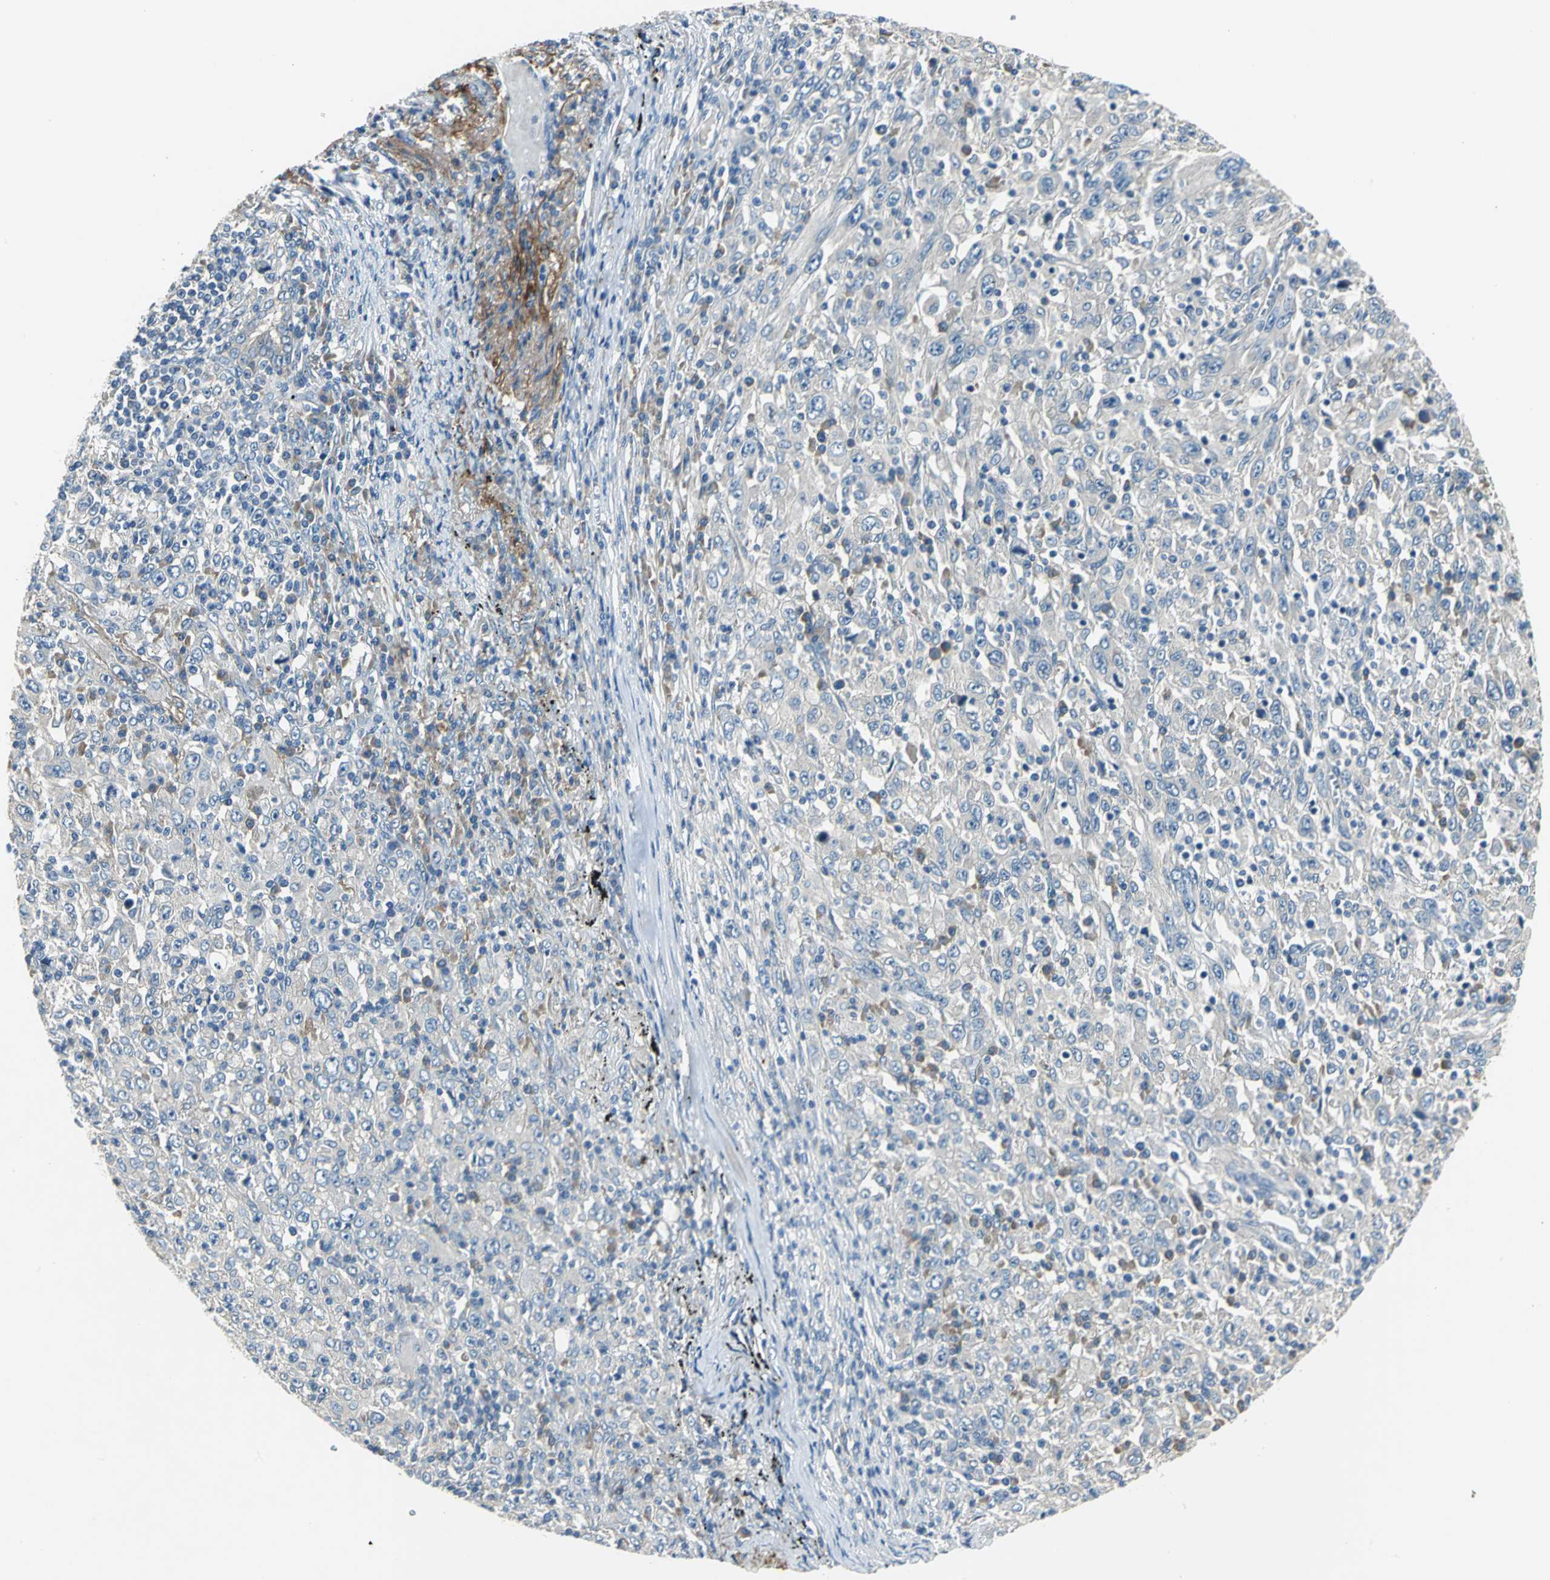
{"staining": {"intensity": "negative", "quantity": "none", "location": "none"}, "tissue": "melanoma", "cell_type": "Tumor cells", "image_type": "cancer", "snomed": [{"axis": "morphology", "description": "Malignant melanoma, Metastatic site"}, {"axis": "topography", "description": "Skin"}], "caption": "This is a image of immunohistochemistry (IHC) staining of melanoma, which shows no staining in tumor cells. (DAB immunohistochemistry visualized using brightfield microscopy, high magnification).", "gene": "SLC16A7", "patient": {"sex": "female", "age": 56}}